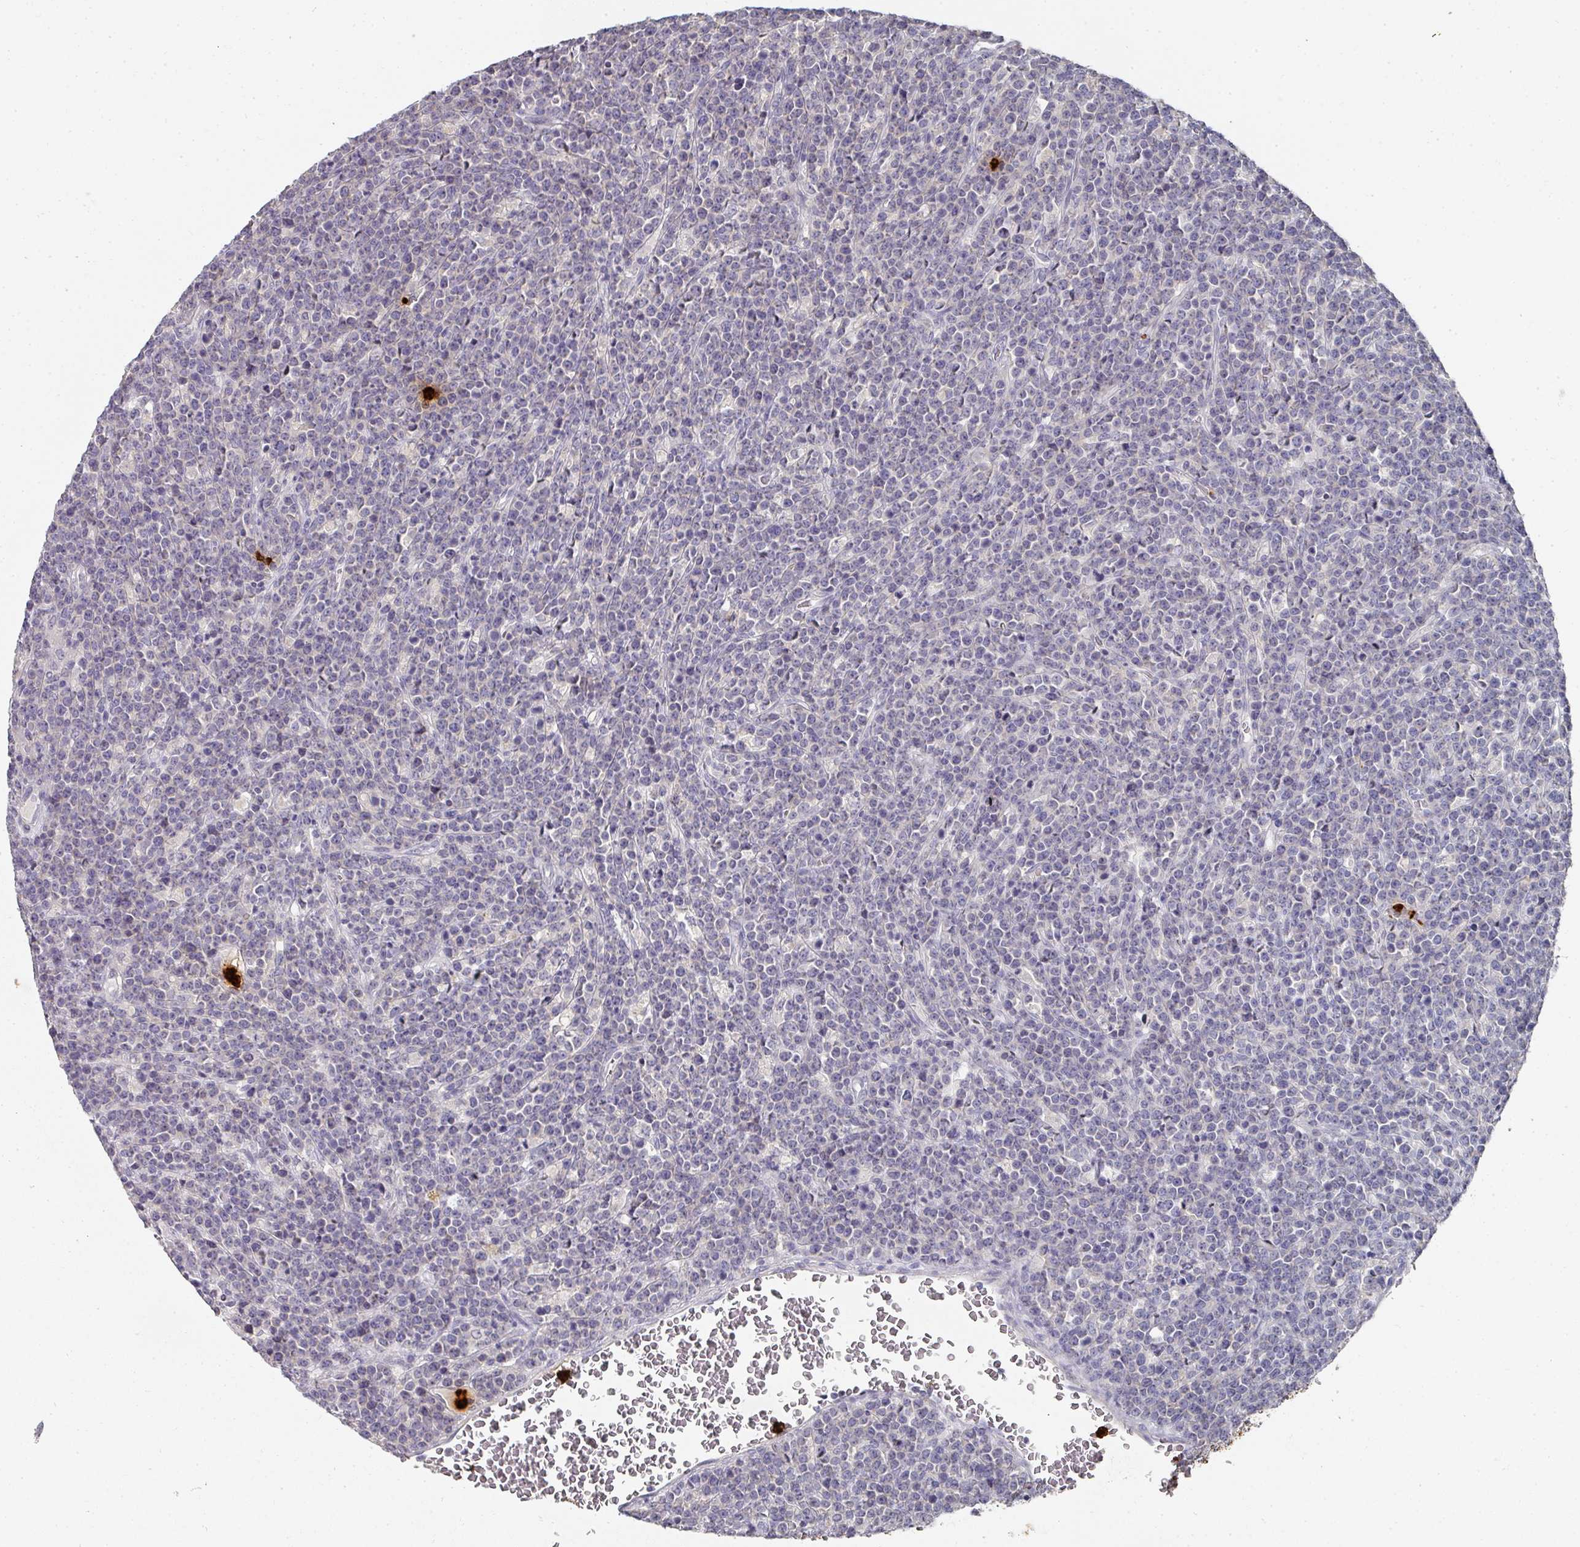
{"staining": {"intensity": "negative", "quantity": "none", "location": "none"}, "tissue": "lymphoma", "cell_type": "Tumor cells", "image_type": "cancer", "snomed": [{"axis": "morphology", "description": "Malignant lymphoma, non-Hodgkin's type, High grade"}, {"axis": "topography", "description": "Ovary"}], "caption": "Histopathology image shows no protein positivity in tumor cells of malignant lymphoma, non-Hodgkin's type (high-grade) tissue.", "gene": "CAMP", "patient": {"sex": "female", "age": 56}}